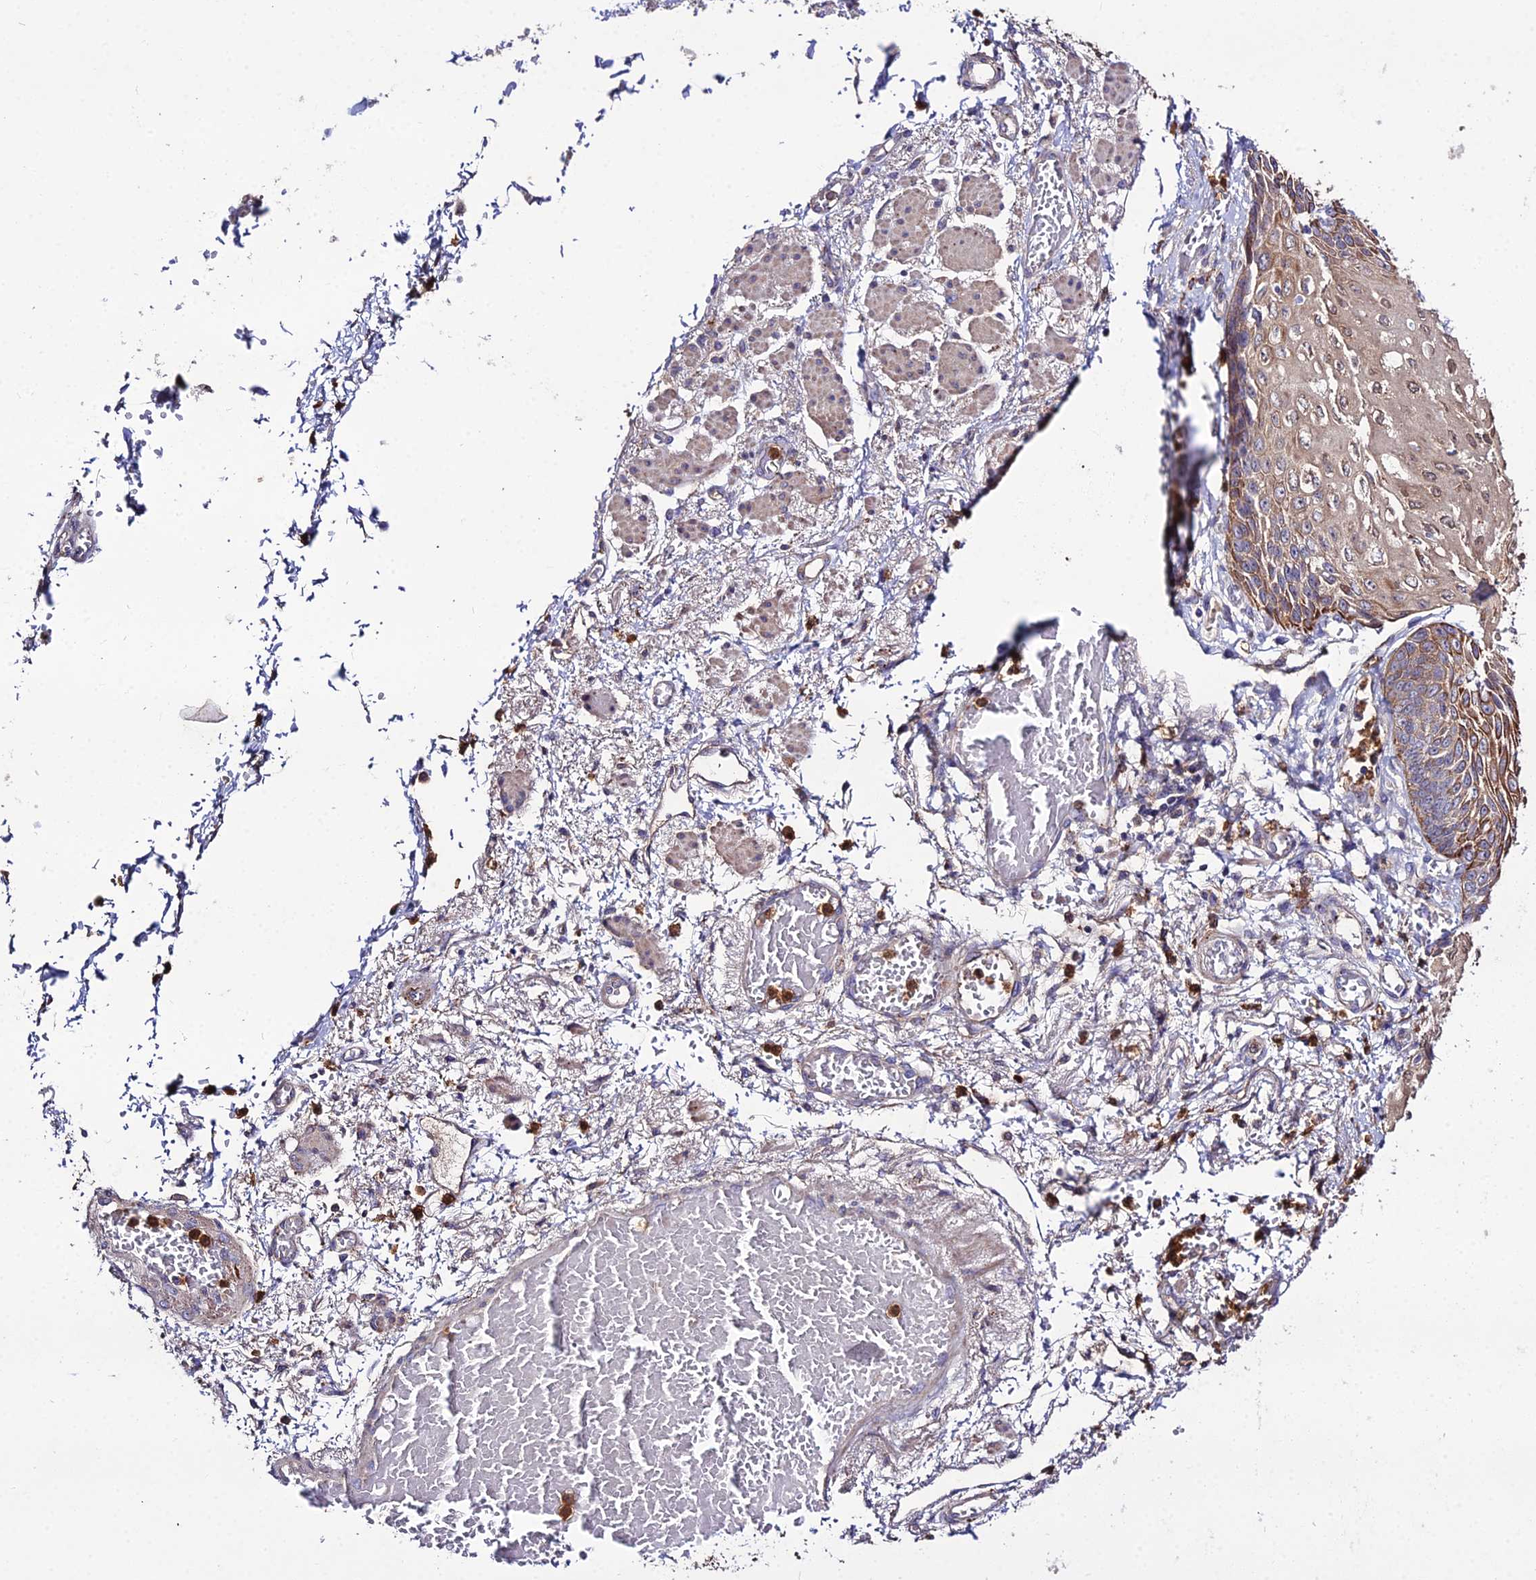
{"staining": {"intensity": "strong", "quantity": "25%-75%", "location": "cytoplasmic/membranous"}, "tissue": "esophagus", "cell_type": "Squamous epithelial cells", "image_type": "normal", "snomed": [{"axis": "morphology", "description": "Normal tissue, NOS"}, {"axis": "topography", "description": "Esophagus"}], "caption": "An image of esophagus stained for a protein reveals strong cytoplasmic/membranous brown staining in squamous epithelial cells. The staining was performed using DAB to visualize the protein expression in brown, while the nuclei were stained in blue with hematoxylin (Magnification: 20x).", "gene": "EID2", "patient": {"sex": "male", "age": 81}}